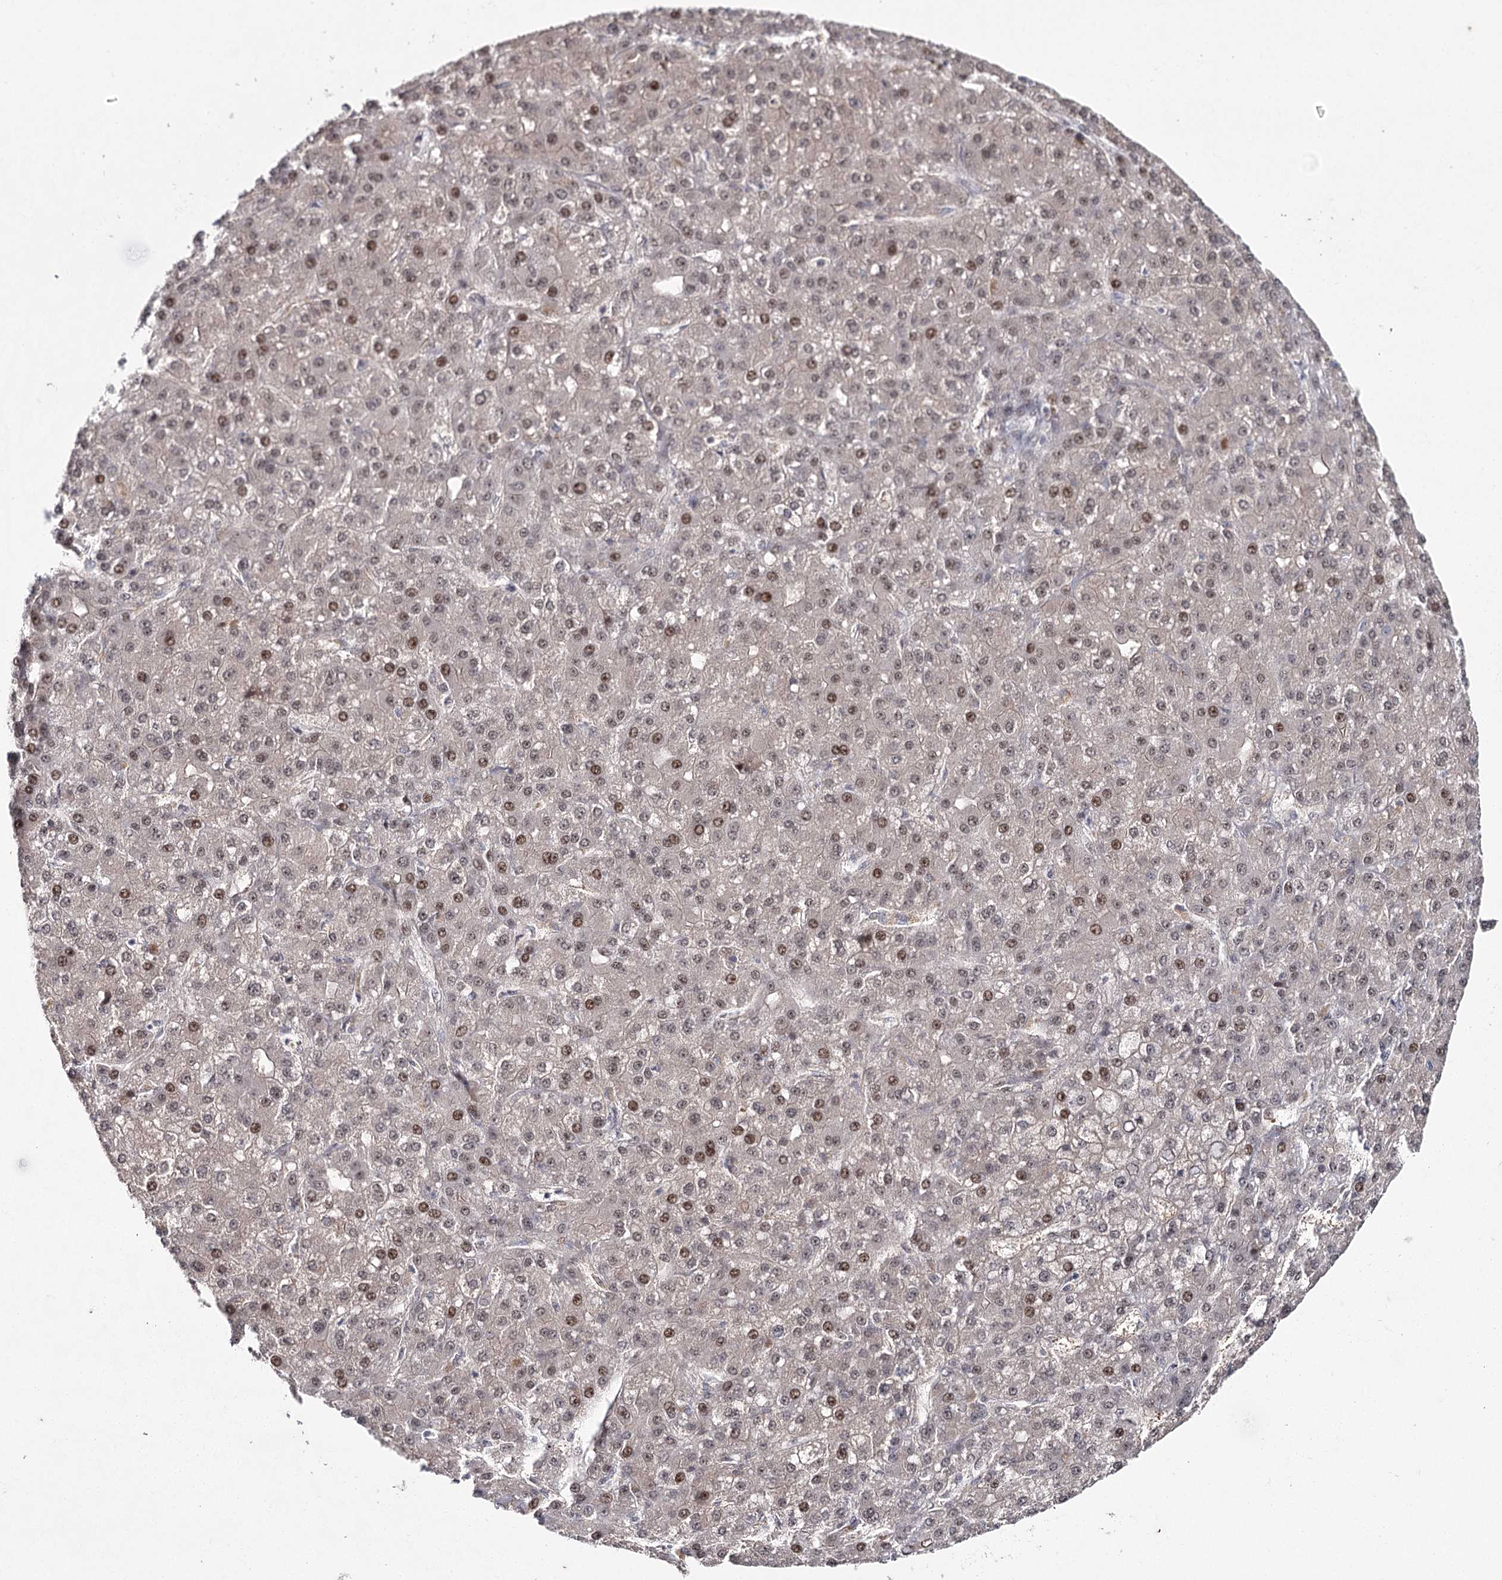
{"staining": {"intensity": "moderate", "quantity": ">75%", "location": "nuclear"}, "tissue": "liver cancer", "cell_type": "Tumor cells", "image_type": "cancer", "snomed": [{"axis": "morphology", "description": "Carcinoma, Hepatocellular, NOS"}, {"axis": "topography", "description": "Liver"}], "caption": "The photomicrograph demonstrates a brown stain indicating the presence of a protein in the nuclear of tumor cells in hepatocellular carcinoma (liver).", "gene": "SCAF8", "patient": {"sex": "male", "age": 67}}